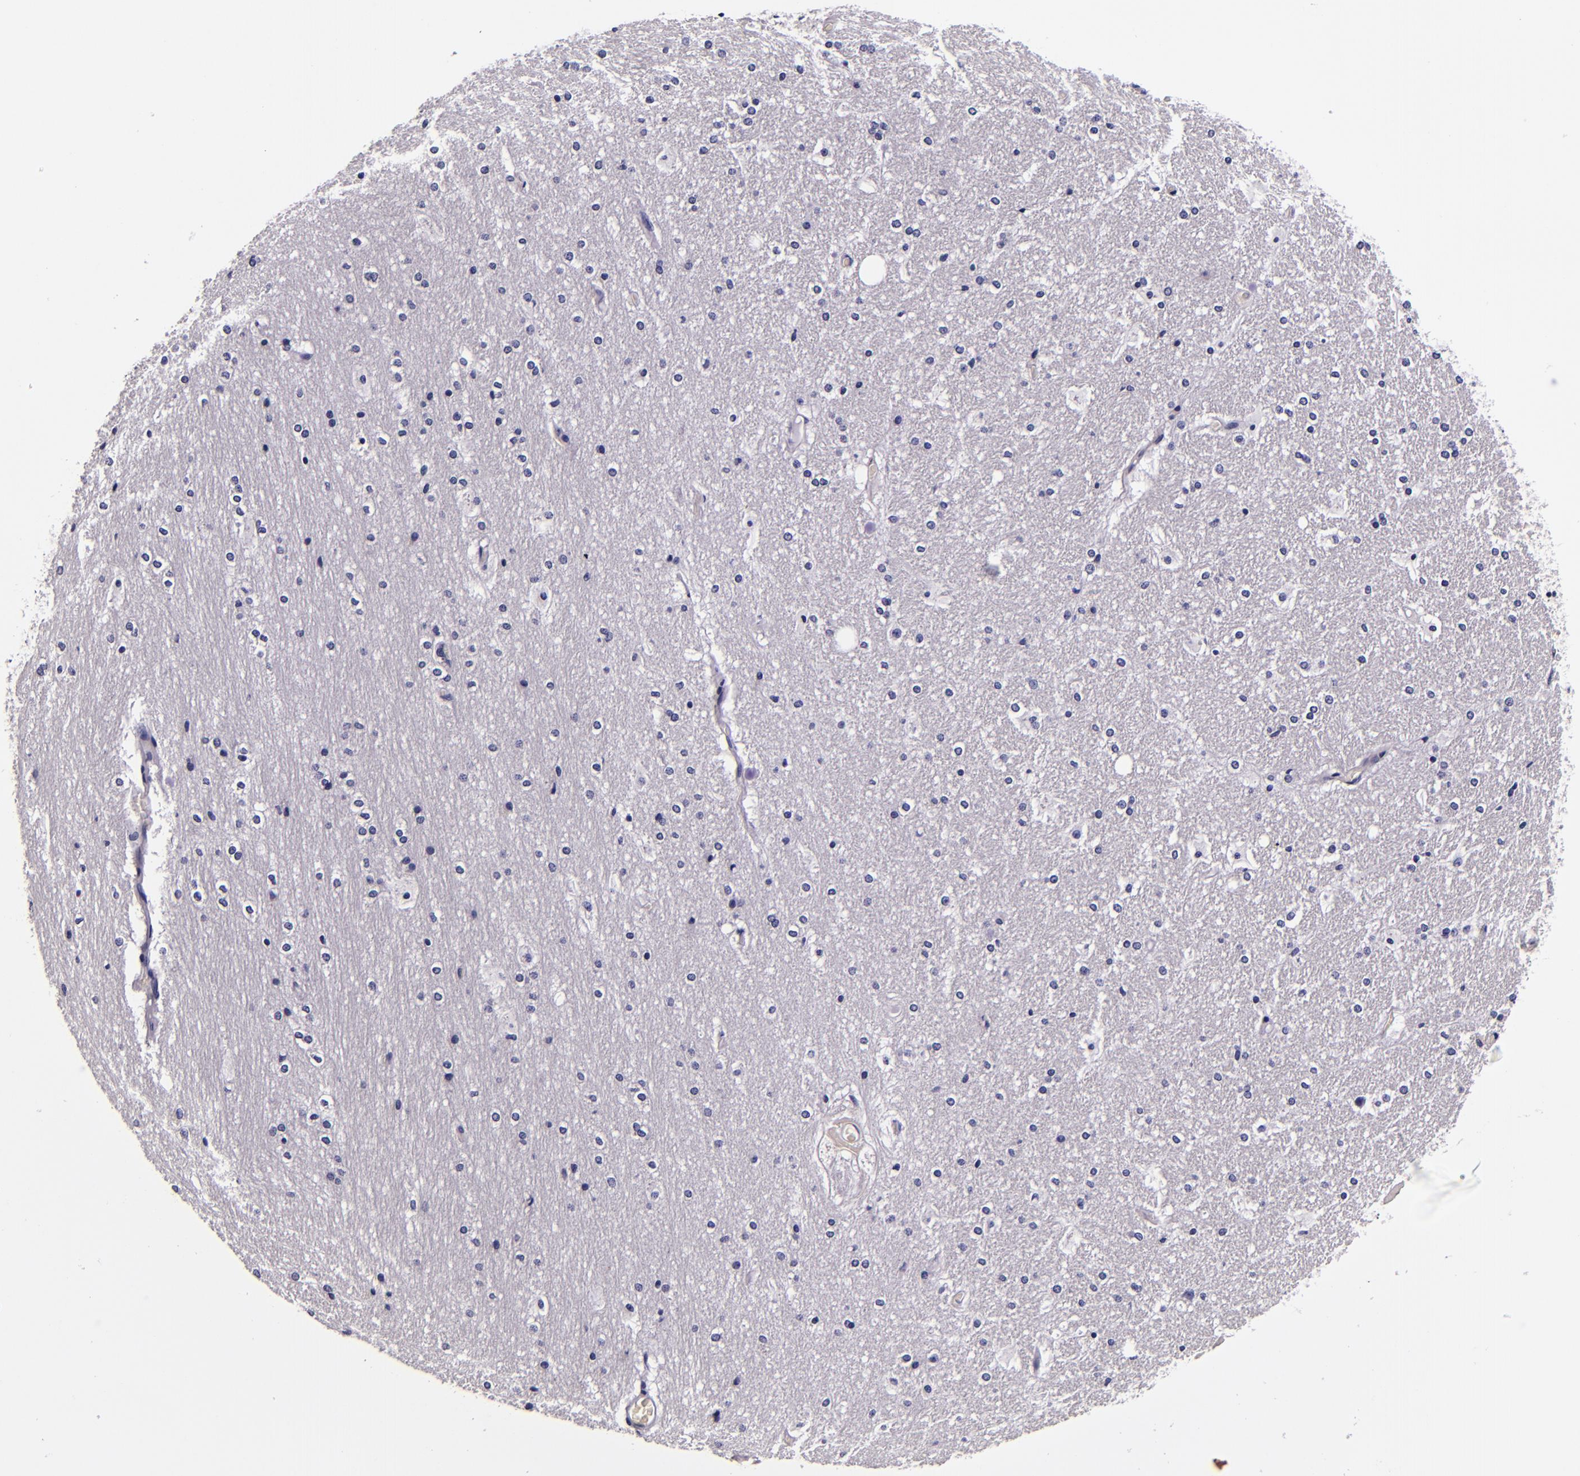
{"staining": {"intensity": "negative", "quantity": "none", "location": "none"}, "tissue": "hippocampus", "cell_type": "Glial cells", "image_type": "normal", "snomed": [{"axis": "morphology", "description": "Normal tissue, NOS"}, {"axis": "topography", "description": "Hippocampus"}], "caption": "Histopathology image shows no protein positivity in glial cells of benign hippocampus.", "gene": "FBN1", "patient": {"sex": "female", "age": 19}}